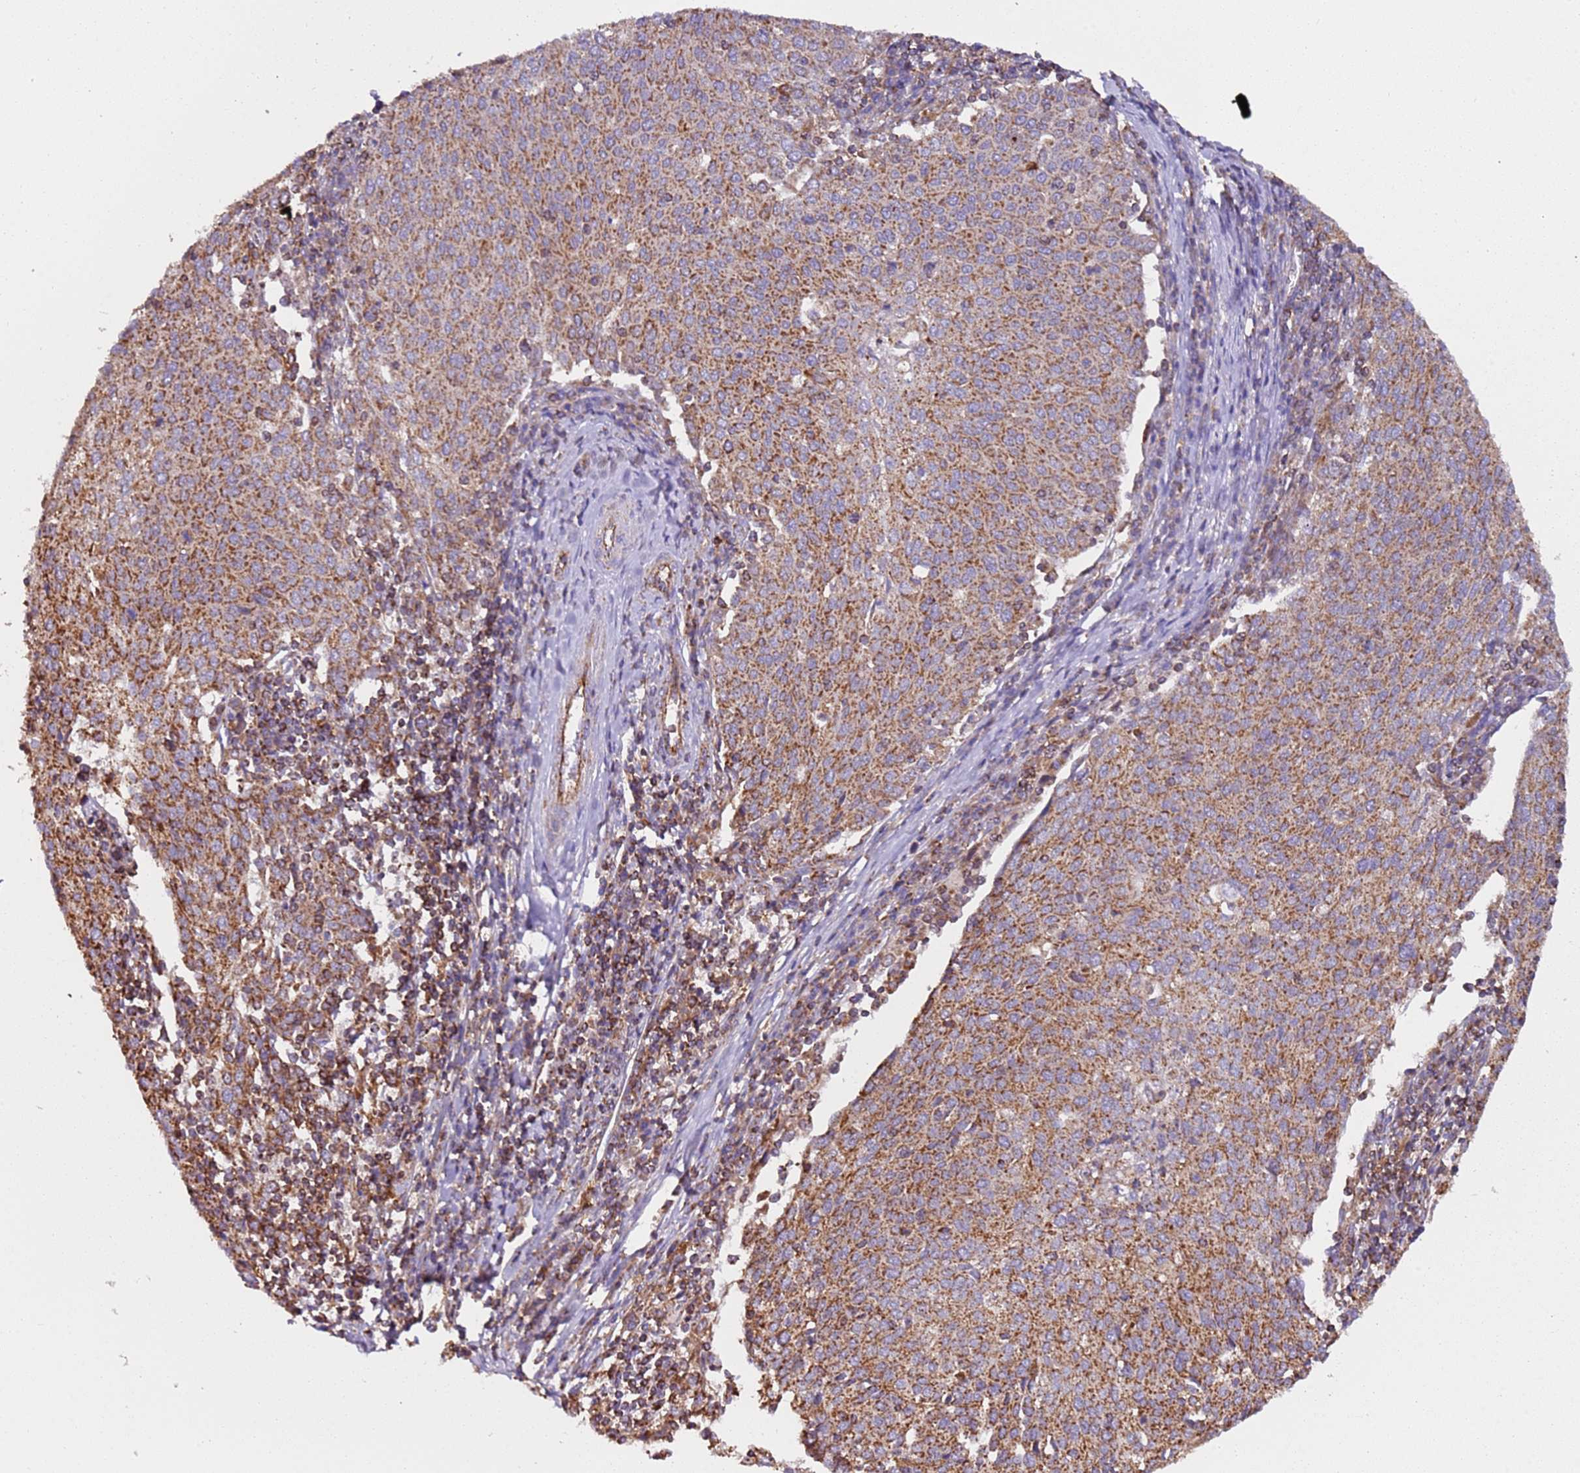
{"staining": {"intensity": "moderate", "quantity": ">75%", "location": "cytoplasmic/membranous"}, "tissue": "cervical cancer", "cell_type": "Tumor cells", "image_type": "cancer", "snomed": [{"axis": "morphology", "description": "Squamous cell carcinoma, NOS"}, {"axis": "topography", "description": "Cervix"}], "caption": "DAB immunohistochemical staining of cervical cancer (squamous cell carcinoma) shows moderate cytoplasmic/membranous protein expression in approximately >75% of tumor cells.", "gene": "RMND5A", "patient": {"sex": "female", "age": 46}}